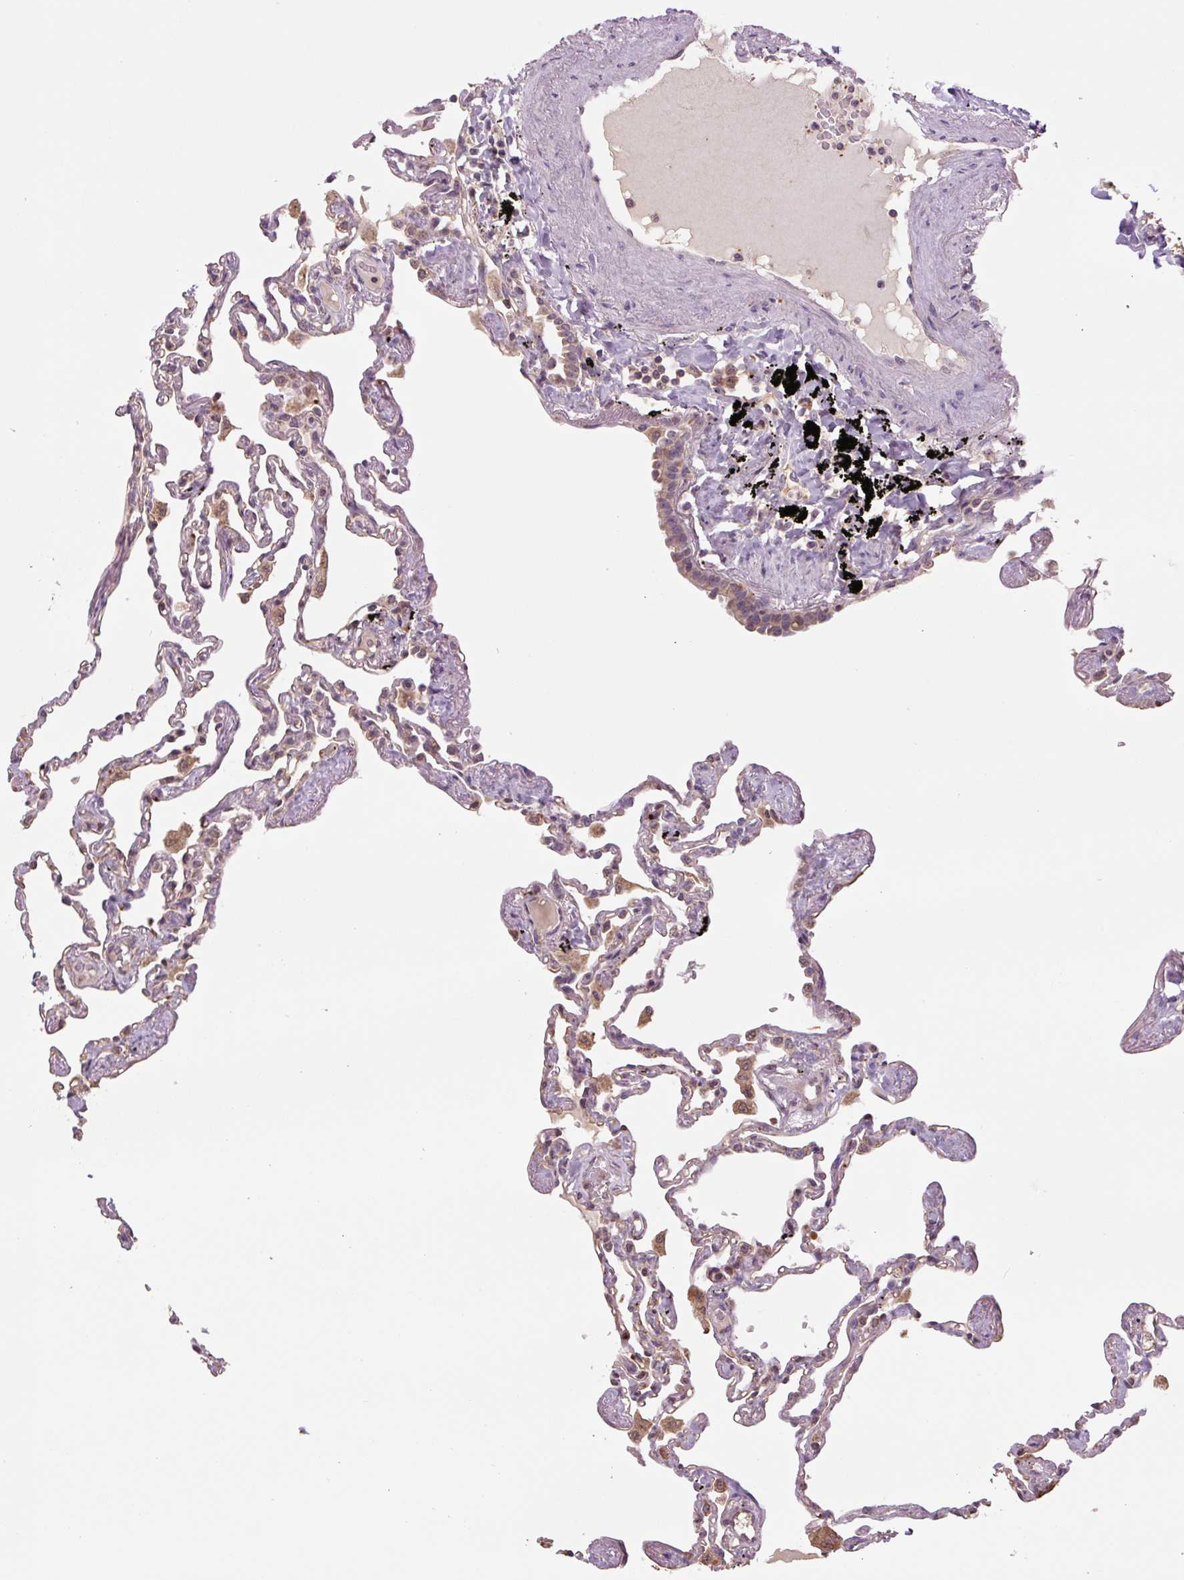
{"staining": {"intensity": "weak", "quantity": "25%-75%", "location": "nuclear"}, "tissue": "lung", "cell_type": "Alveolar cells", "image_type": "normal", "snomed": [{"axis": "morphology", "description": "Normal tissue, NOS"}, {"axis": "topography", "description": "Lung"}], "caption": "Lung stained with a brown dye shows weak nuclear positive positivity in about 25%-75% of alveolar cells.", "gene": "TMEM160", "patient": {"sex": "female", "age": 67}}